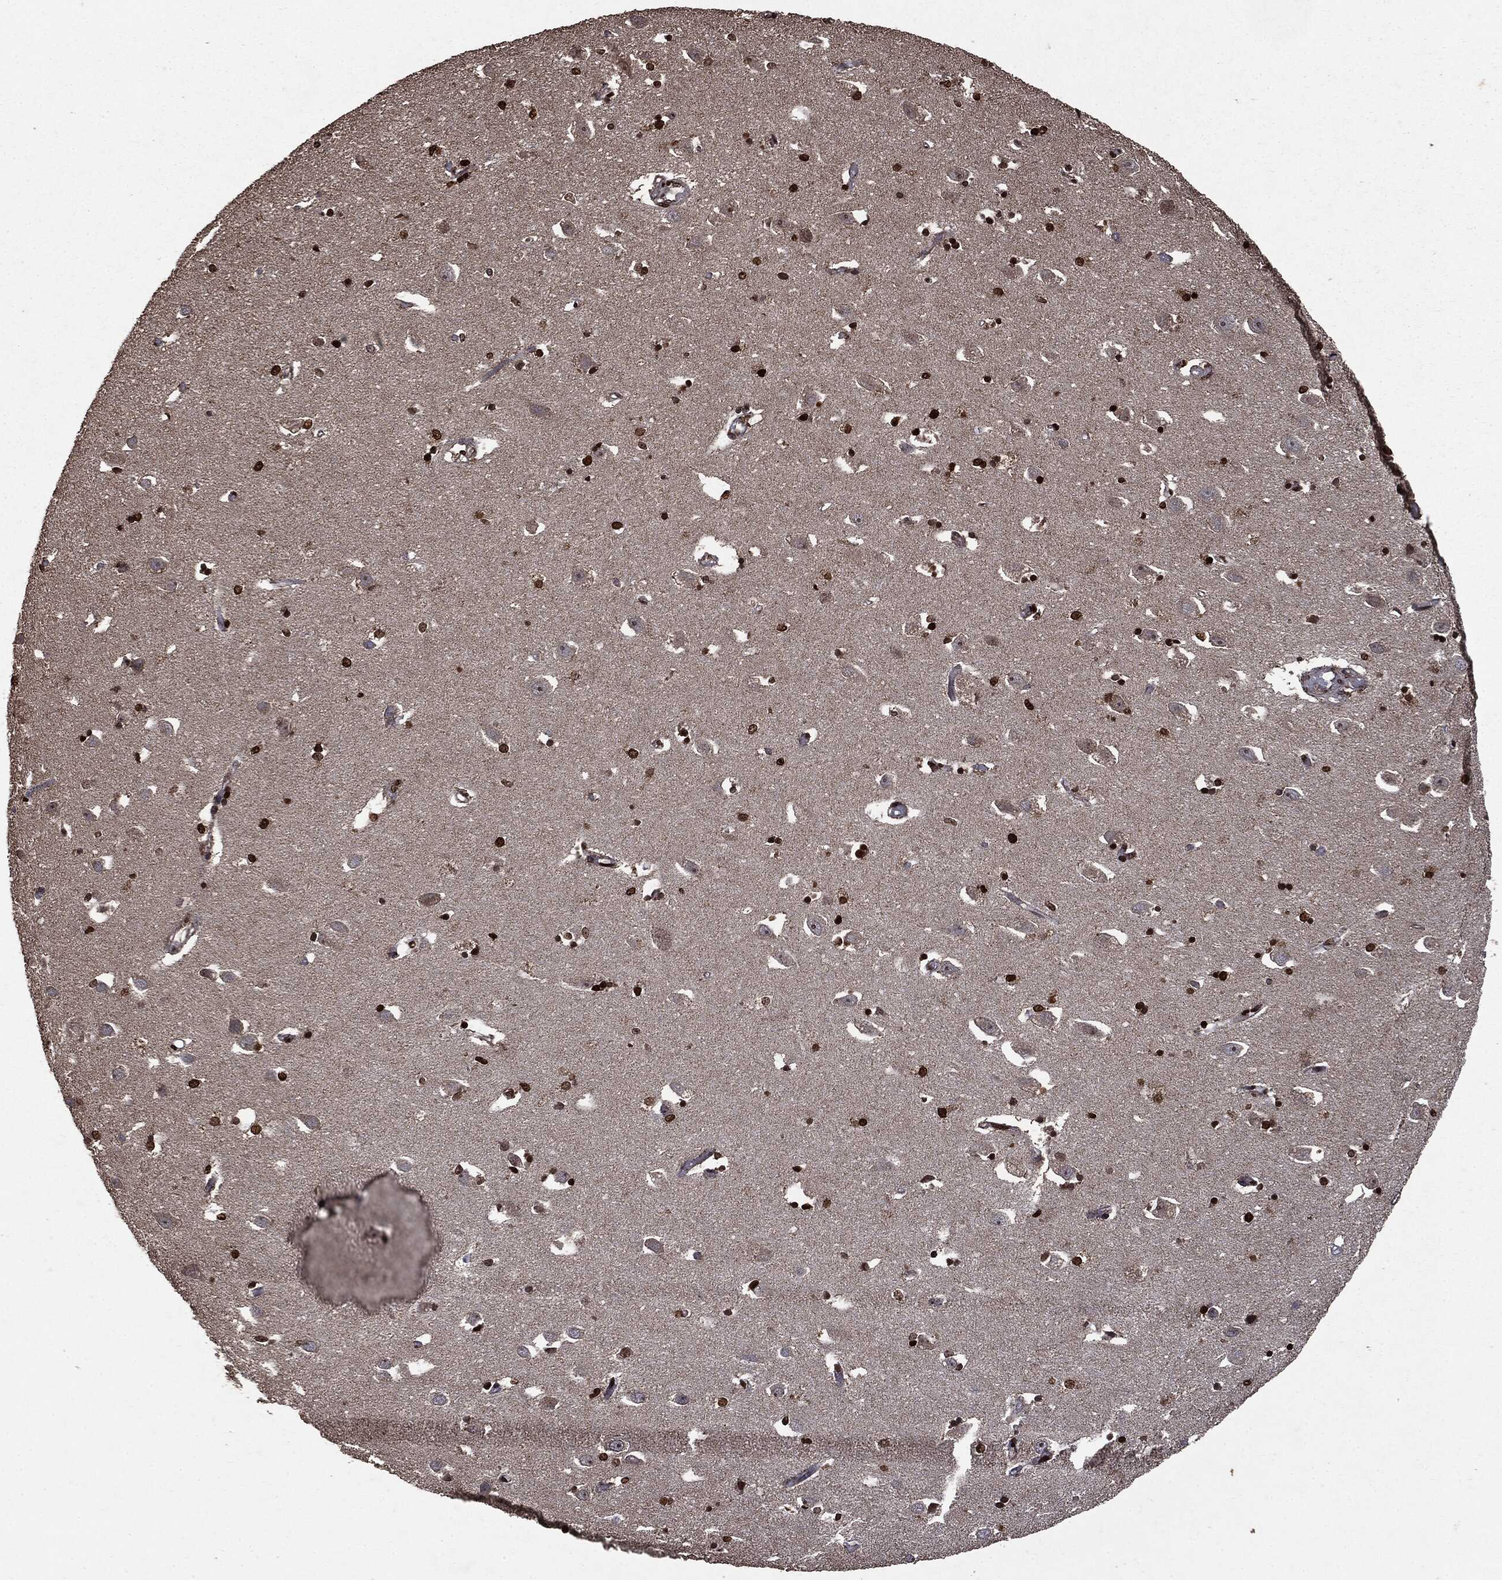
{"staining": {"intensity": "strong", "quantity": ">75%", "location": "nuclear"}, "tissue": "hippocampus", "cell_type": "Glial cells", "image_type": "normal", "snomed": [{"axis": "morphology", "description": "Normal tissue, NOS"}, {"axis": "topography", "description": "Lateral ventricle wall"}, {"axis": "topography", "description": "Hippocampus"}], "caption": "A micrograph of hippocampus stained for a protein reveals strong nuclear brown staining in glial cells. Ihc stains the protein in brown and the nuclei are stained blue.", "gene": "PPP6R2", "patient": {"sex": "female", "age": 63}}